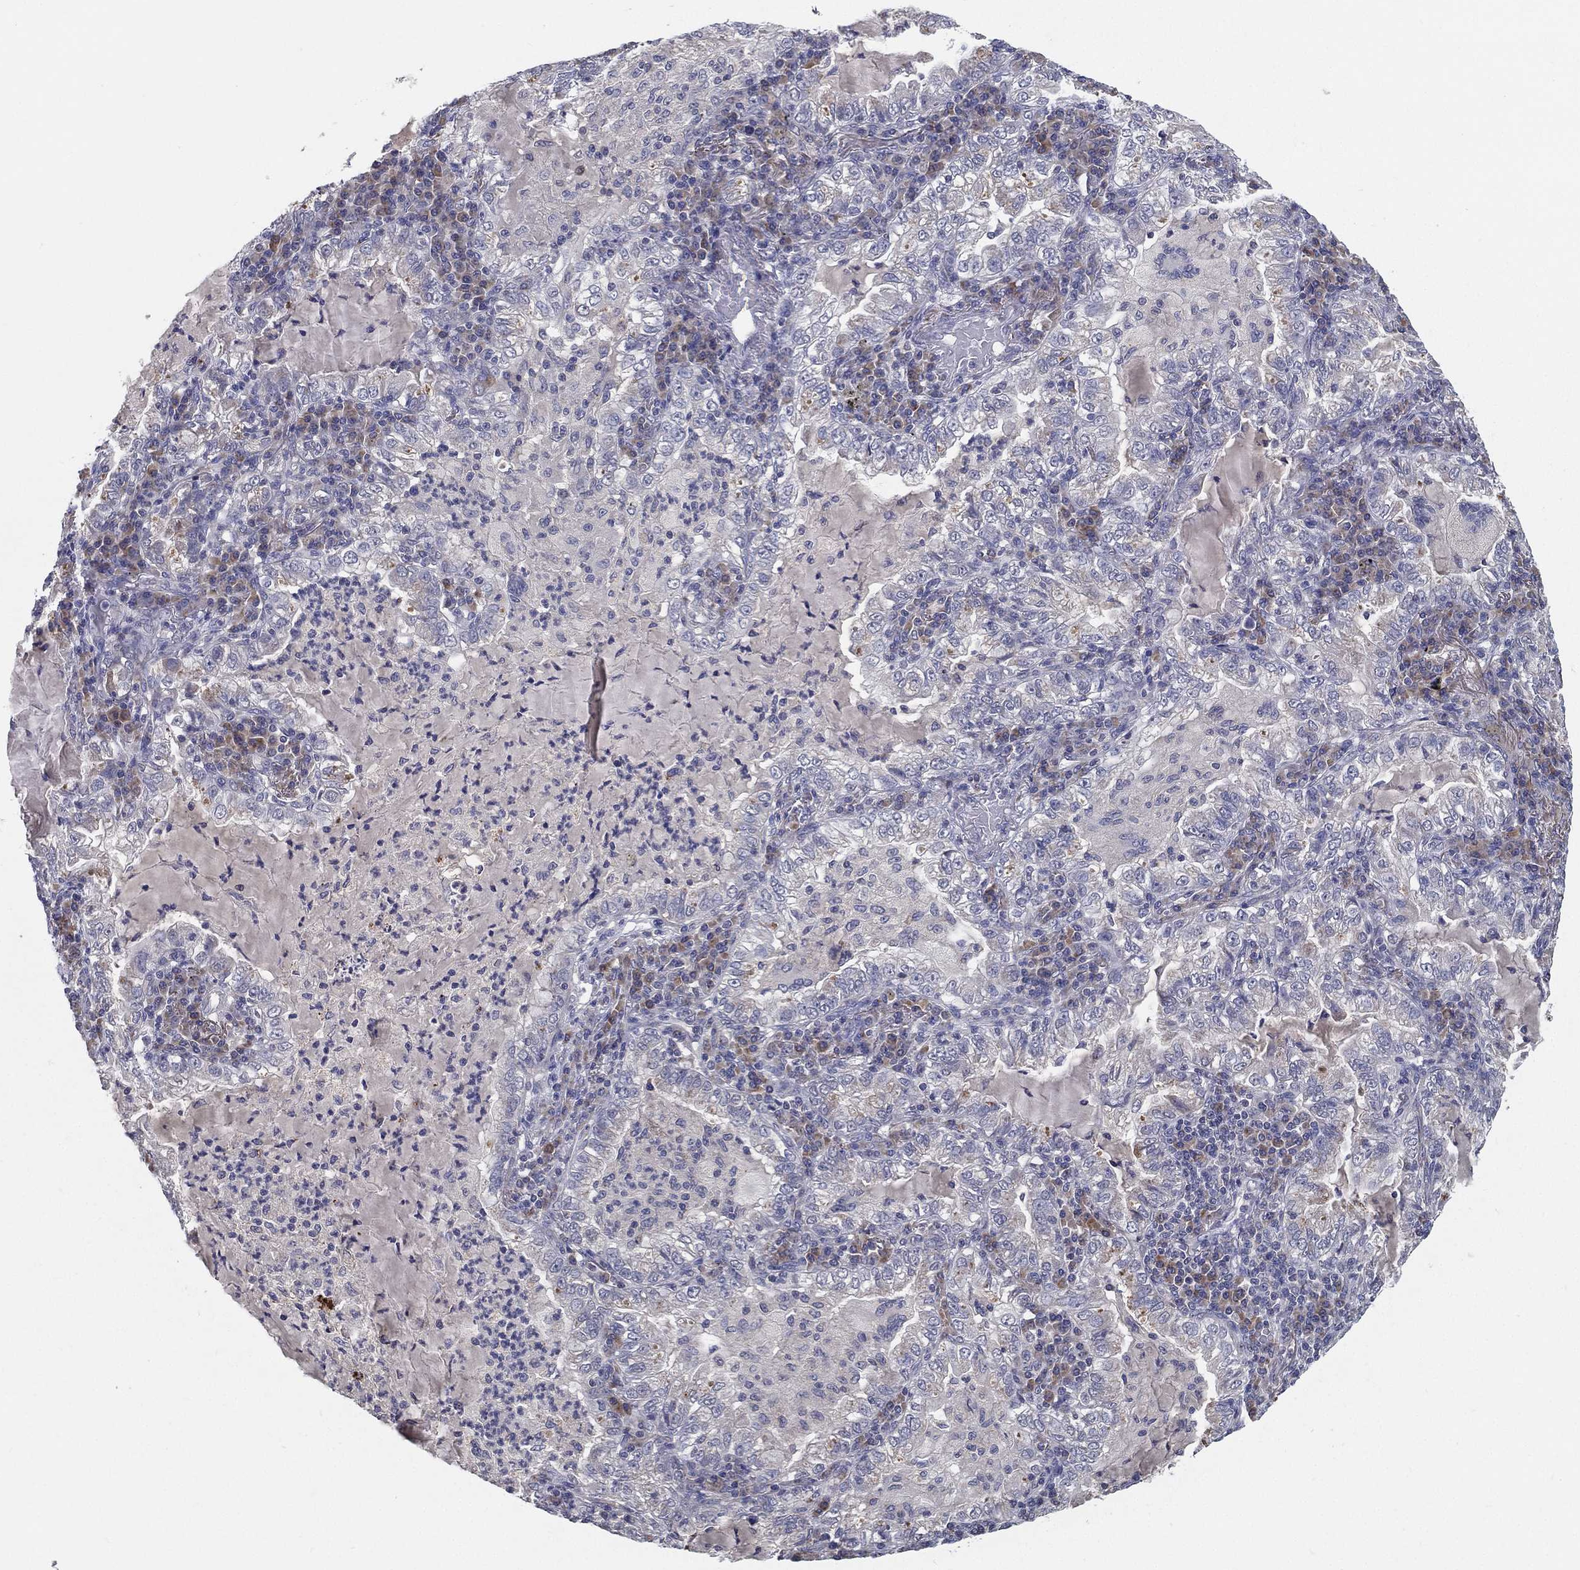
{"staining": {"intensity": "negative", "quantity": "none", "location": "none"}, "tissue": "lung cancer", "cell_type": "Tumor cells", "image_type": "cancer", "snomed": [{"axis": "morphology", "description": "Adenocarcinoma, NOS"}, {"axis": "topography", "description": "Lung"}], "caption": "The immunohistochemistry (IHC) image has no significant expression in tumor cells of adenocarcinoma (lung) tissue.", "gene": "PCSK1", "patient": {"sex": "female", "age": 73}}